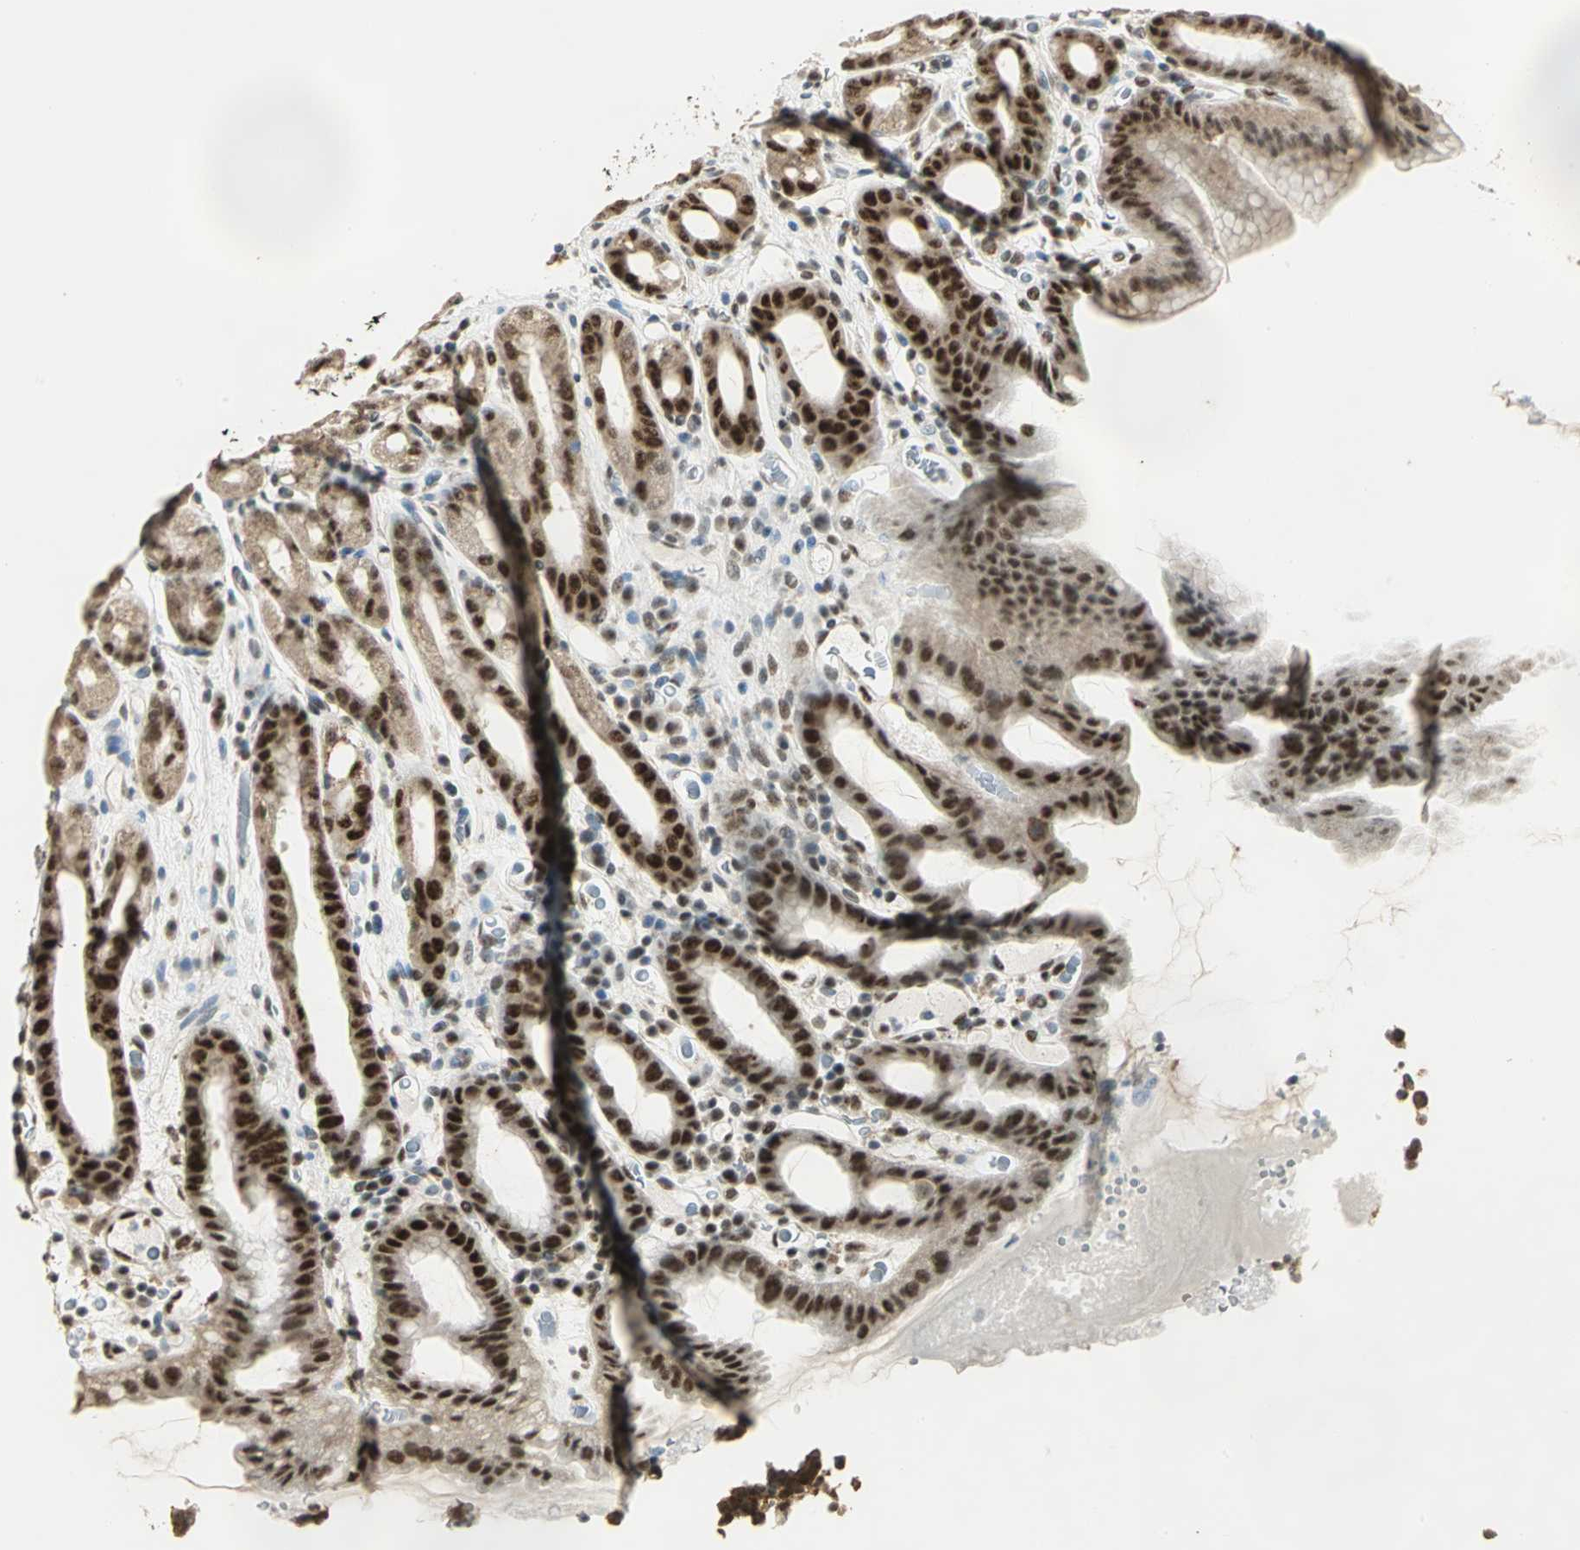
{"staining": {"intensity": "moderate", "quantity": "25%-75%", "location": "cytoplasmic/membranous,nuclear"}, "tissue": "stomach", "cell_type": "Glandular cells", "image_type": "normal", "snomed": [{"axis": "morphology", "description": "Normal tissue, NOS"}, {"axis": "topography", "description": "Stomach, upper"}], "caption": "Glandular cells demonstrate medium levels of moderate cytoplasmic/membranous,nuclear expression in about 25%-75% of cells in benign stomach. The staining was performed using DAB to visualize the protein expression in brown, while the nuclei were stained in blue with hematoxylin (Magnification: 20x).", "gene": "DDX5", "patient": {"sex": "male", "age": 68}}